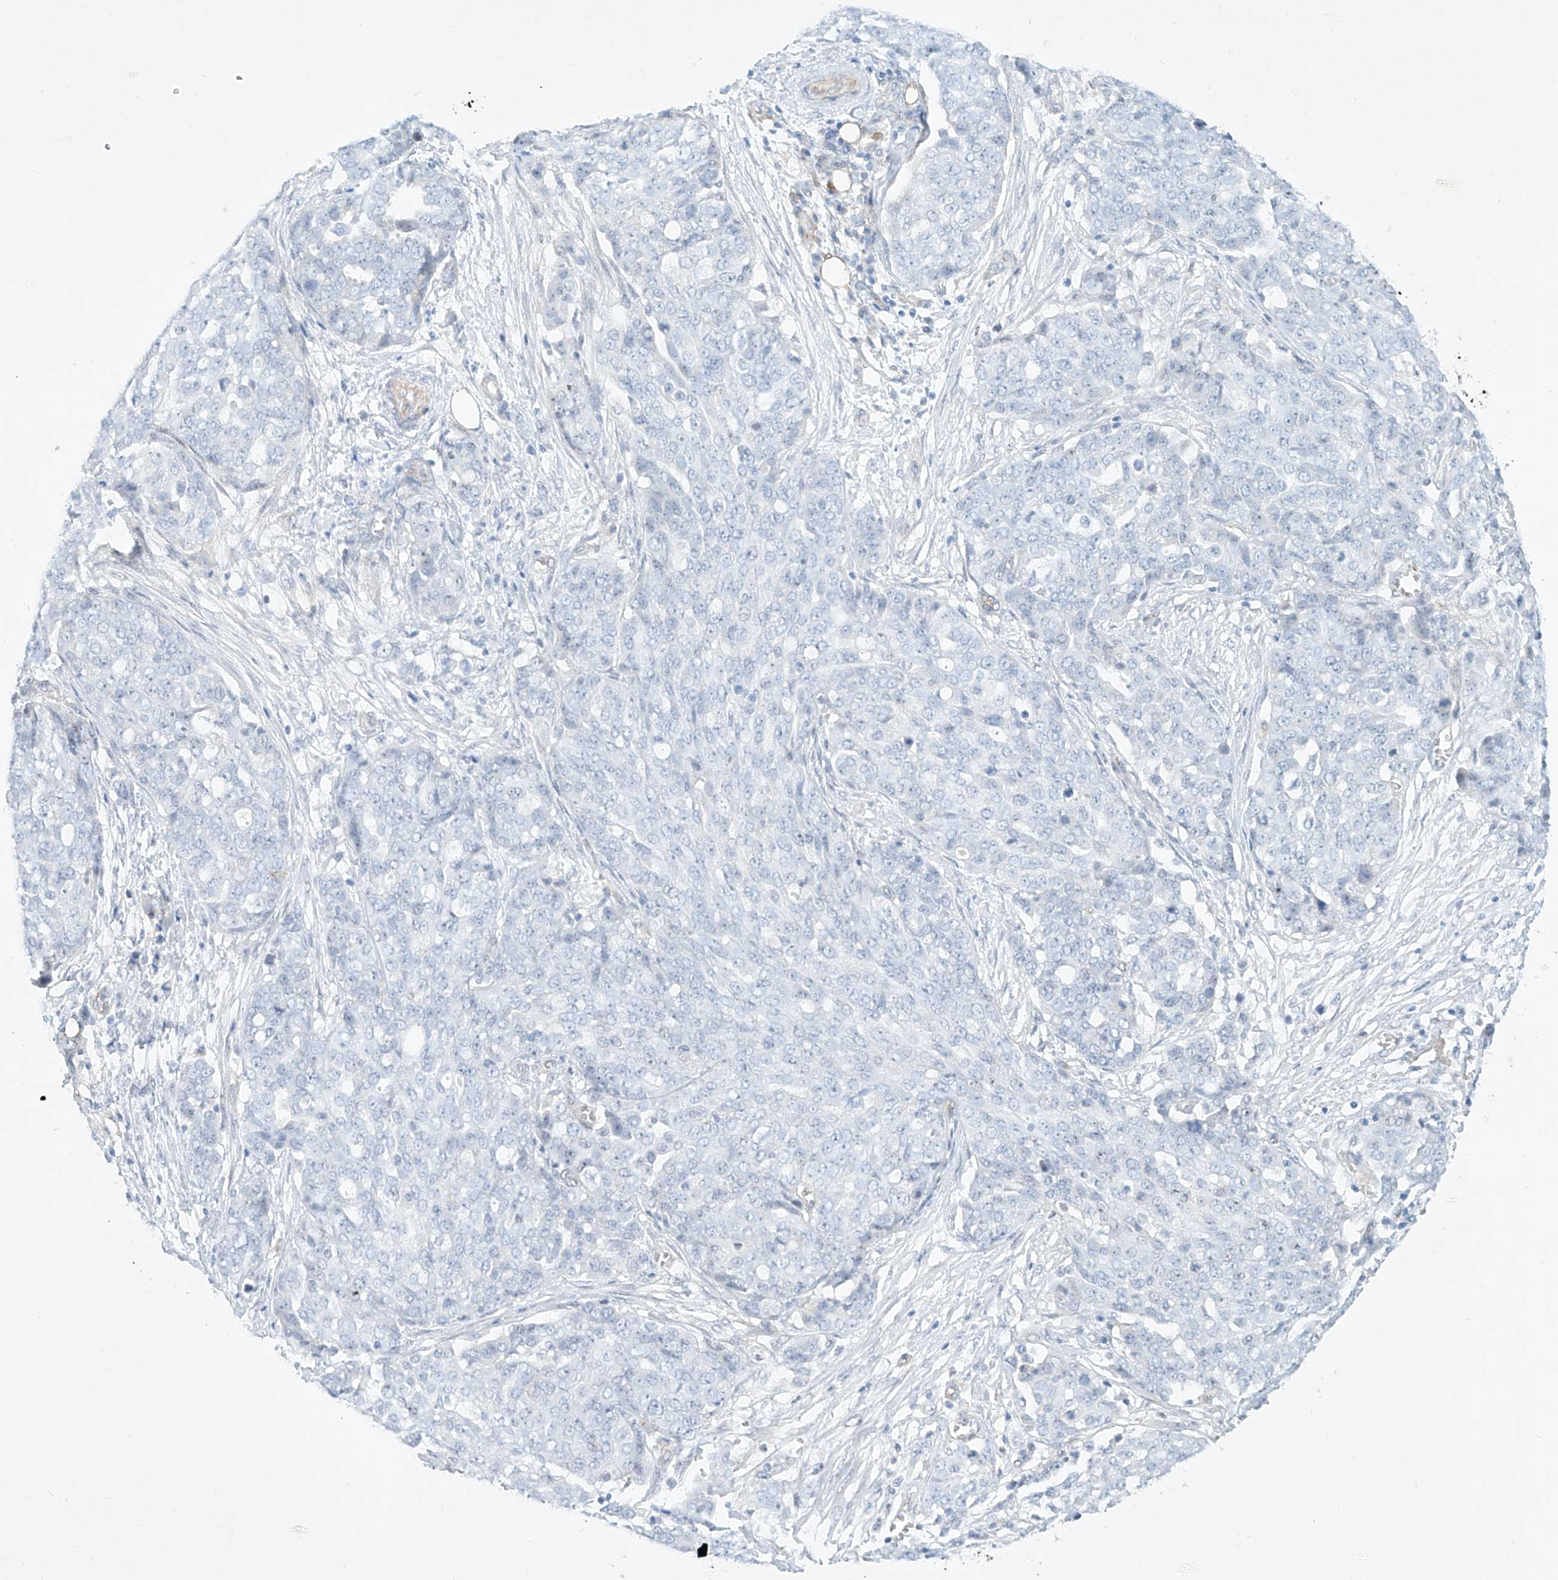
{"staining": {"intensity": "negative", "quantity": "none", "location": "none"}, "tissue": "ovarian cancer", "cell_type": "Tumor cells", "image_type": "cancer", "snomed": [{"axis": "morphology", "description": "Cystadenocarcinoma, serous, NOS"}, {"axis": "topography", "description": "Soft tissue"}, {"axis": "topography", "description": "Ovary"}], "caption": "A micrograph of serous cystadenocarcinoma (ovarian) stained for a protein reveals no brown staining in tumor cells.", "gene": "REEP2", "patient": {"sex": "female", "age": 57}}